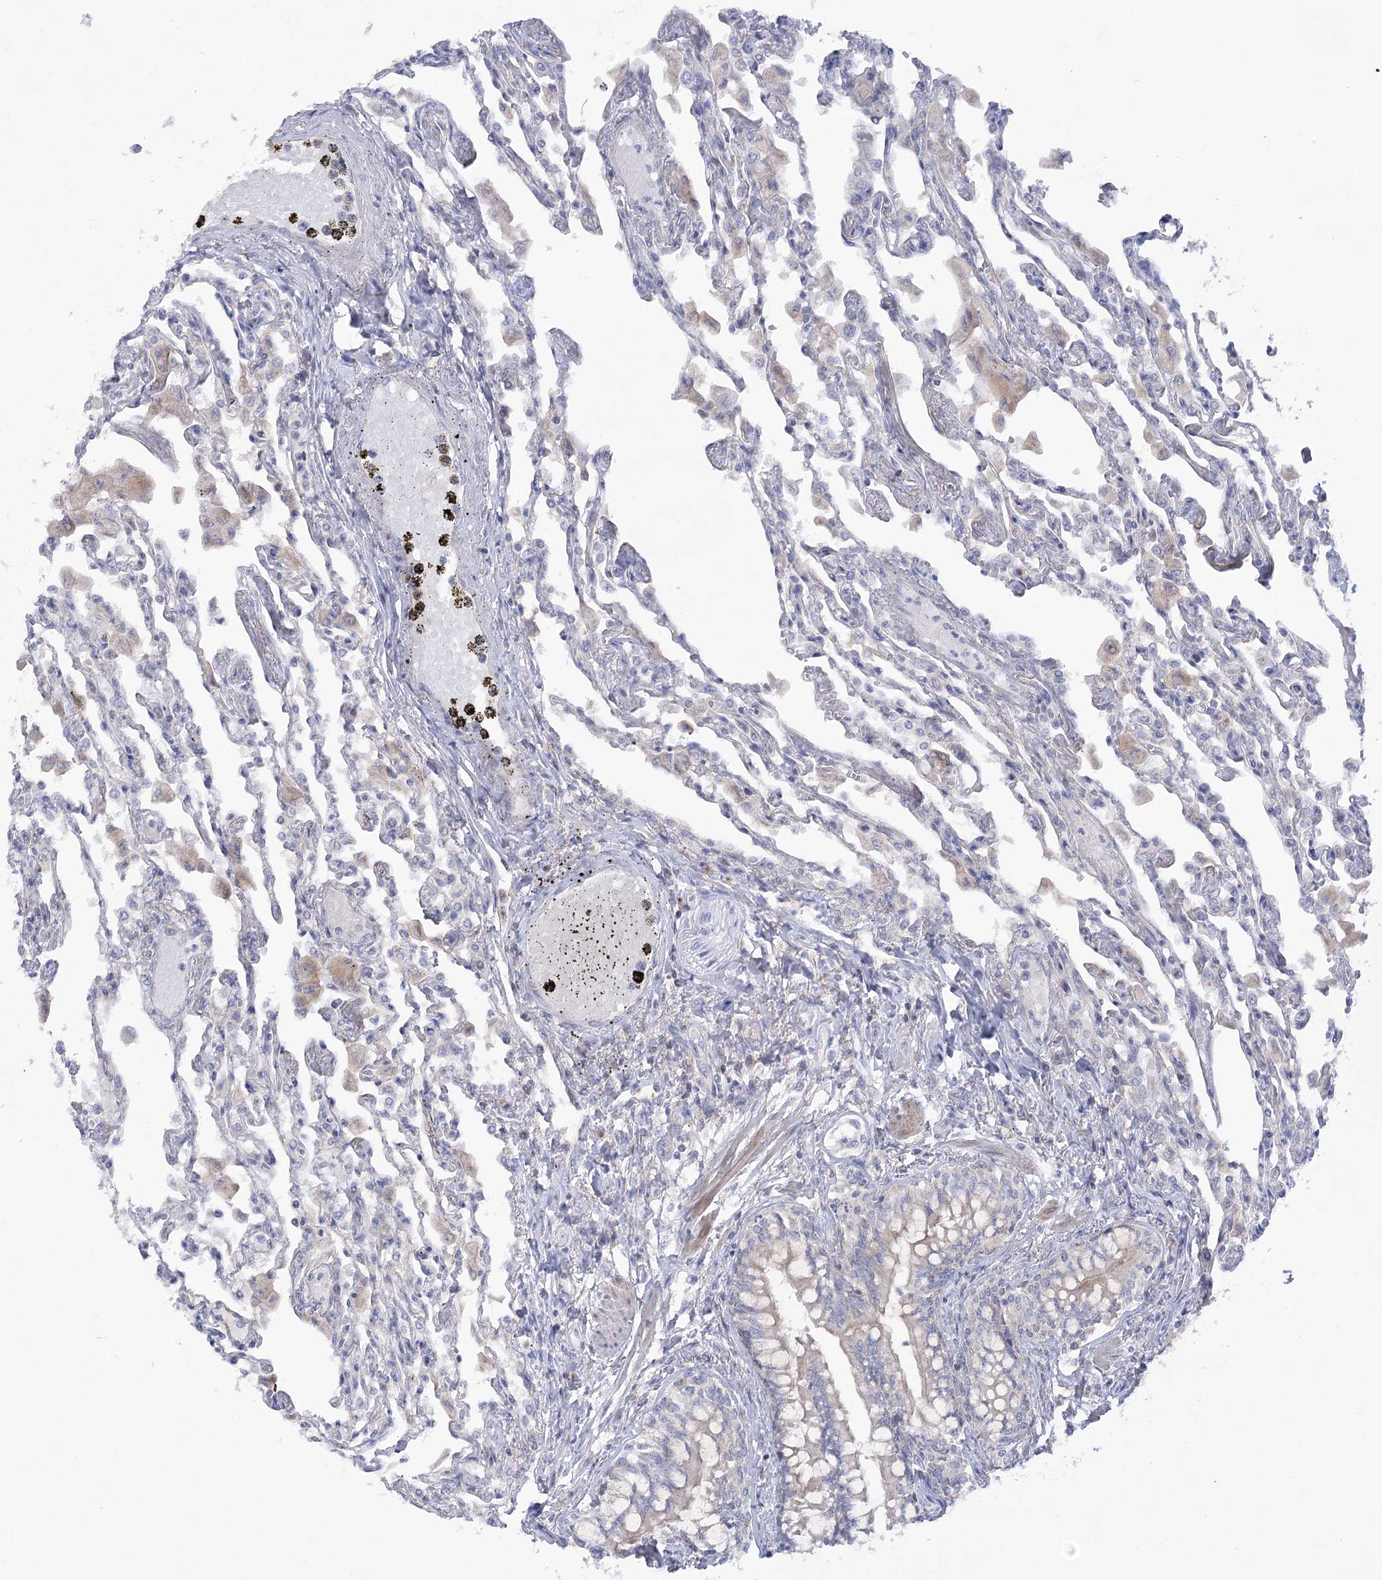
{"staining": {"intensity": "negative", "quantity": "none", "location": "none"}, "tissue": "lung", "cell_type": "Alveolar cells", "image_type": "normal", "snomed": [{"axis": "morphology", "description": "Normal tissue, NOS"}, {"axis": "topography", "description": "Bronchus"}, {"axis": "topography", "description": "Lung"}], "caption": "This histopathology image is of unremarkable lung stained with immunohistochemistry (IHC) to label a protein in brown with the nuclei are counter-stained blue. There is no staining in alveolar cells. (Stains: DAB (3,3'-diaminobenzidine) immunohistochemistry with hematoxylin counter stain, Microscopy: brightfield microscopy at high magnification).", "gene": "GBF1", "patient": {"sex": "female", "age": 49}}